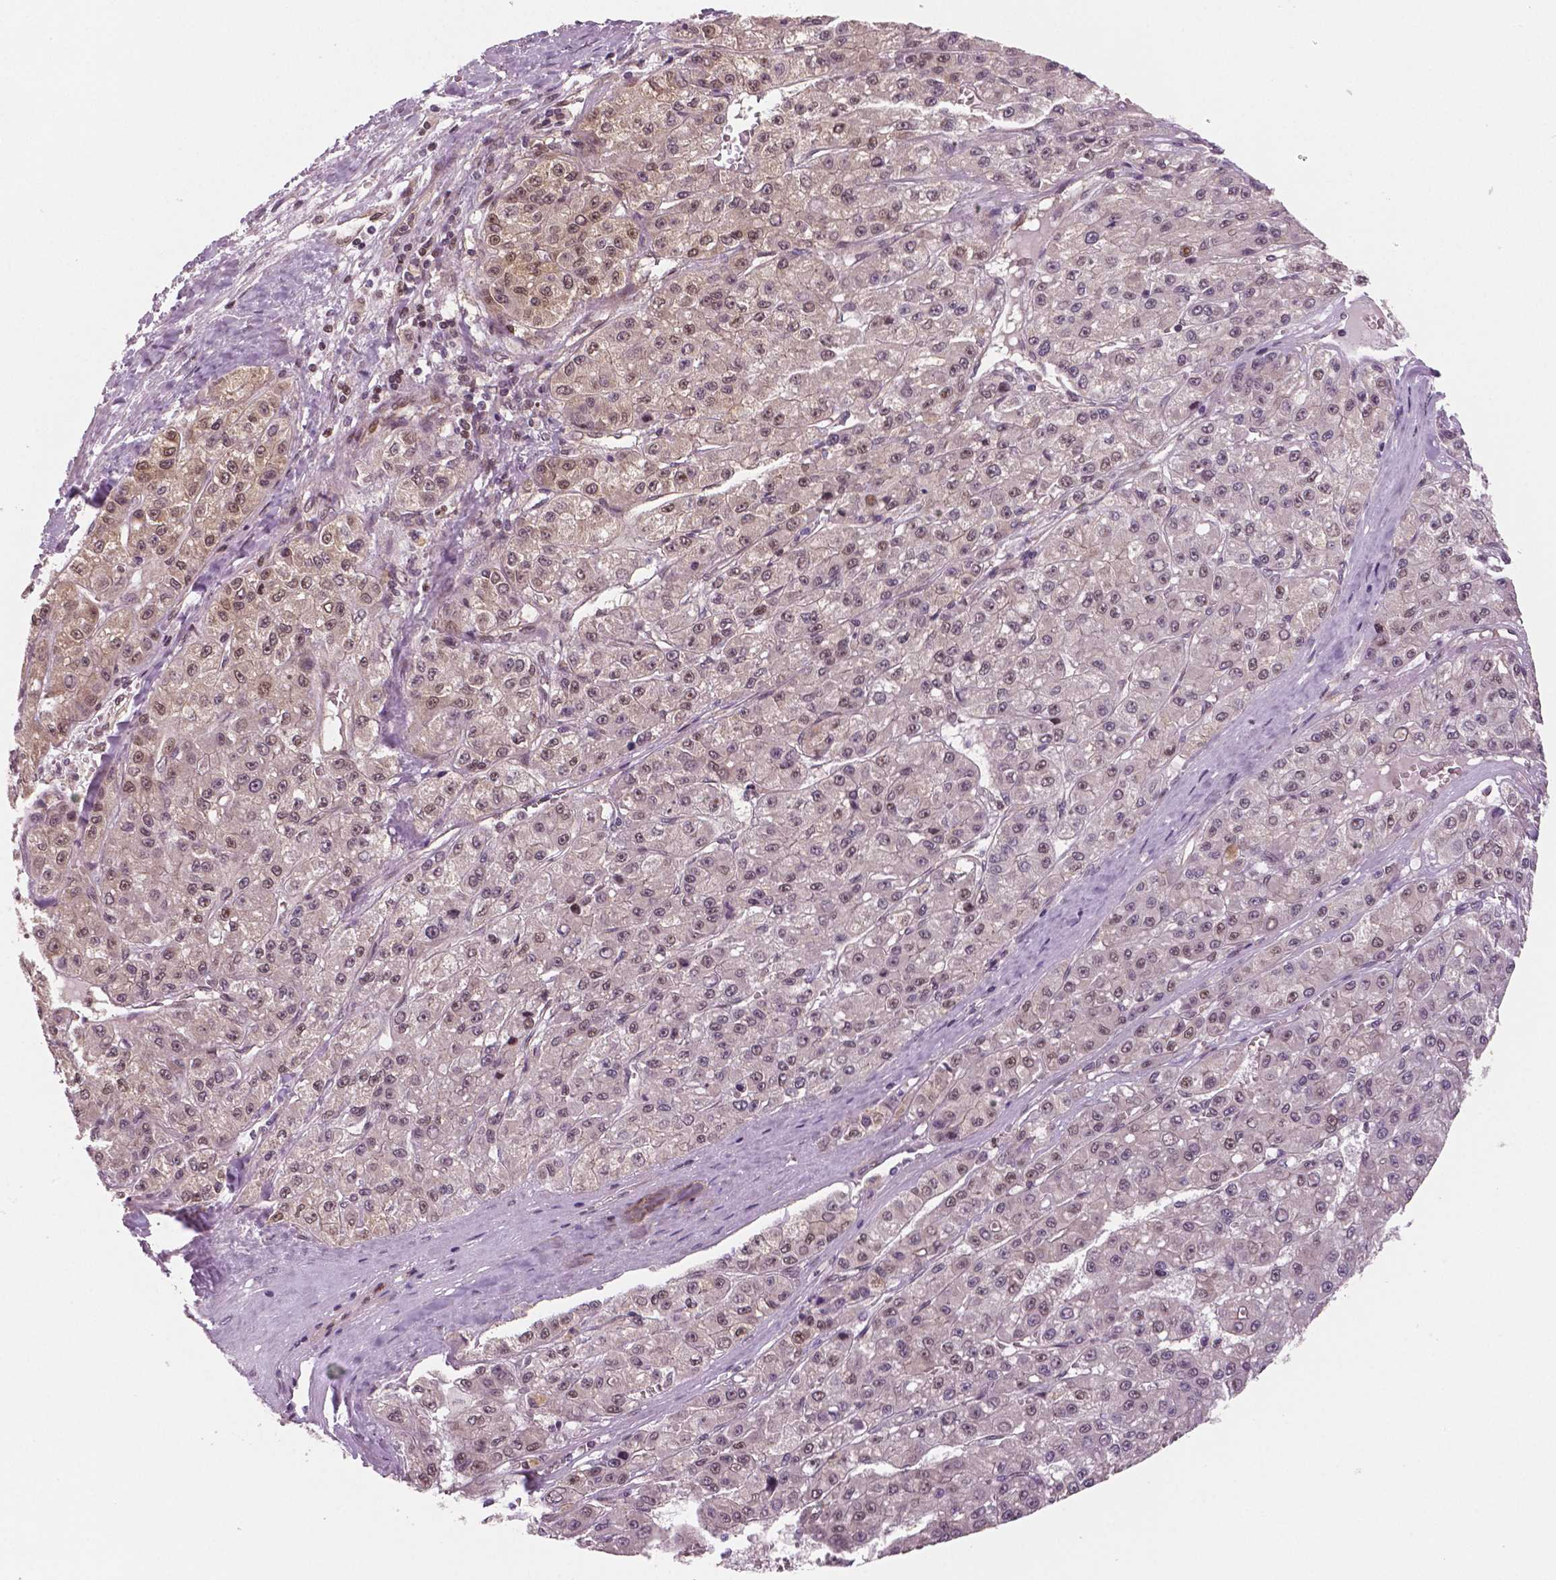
{"staining": {"intensity": "moderate", "quantity": "<25%", "location": "cytoplasmic/membranous,nuclear"}, "tissue": "liver cancer", "cell_type": "Tumor cells", "image_type": "cancer", "snomed": [{"axis": "morphology", "description": "Carcinoma, Hepatocellular, NOS"}, {"axis": "topography", "description": "Liver"}], "caption": "An image showing moderate cytoplasmic/membranous and nuclear expression in about <25% of tumor cells in liver cancer (hepatocellular carcinoma), as visualized by brown immunohistochemical staining.", "gene": "STAT3", "patient": {"sex": "male", "age": 70}}